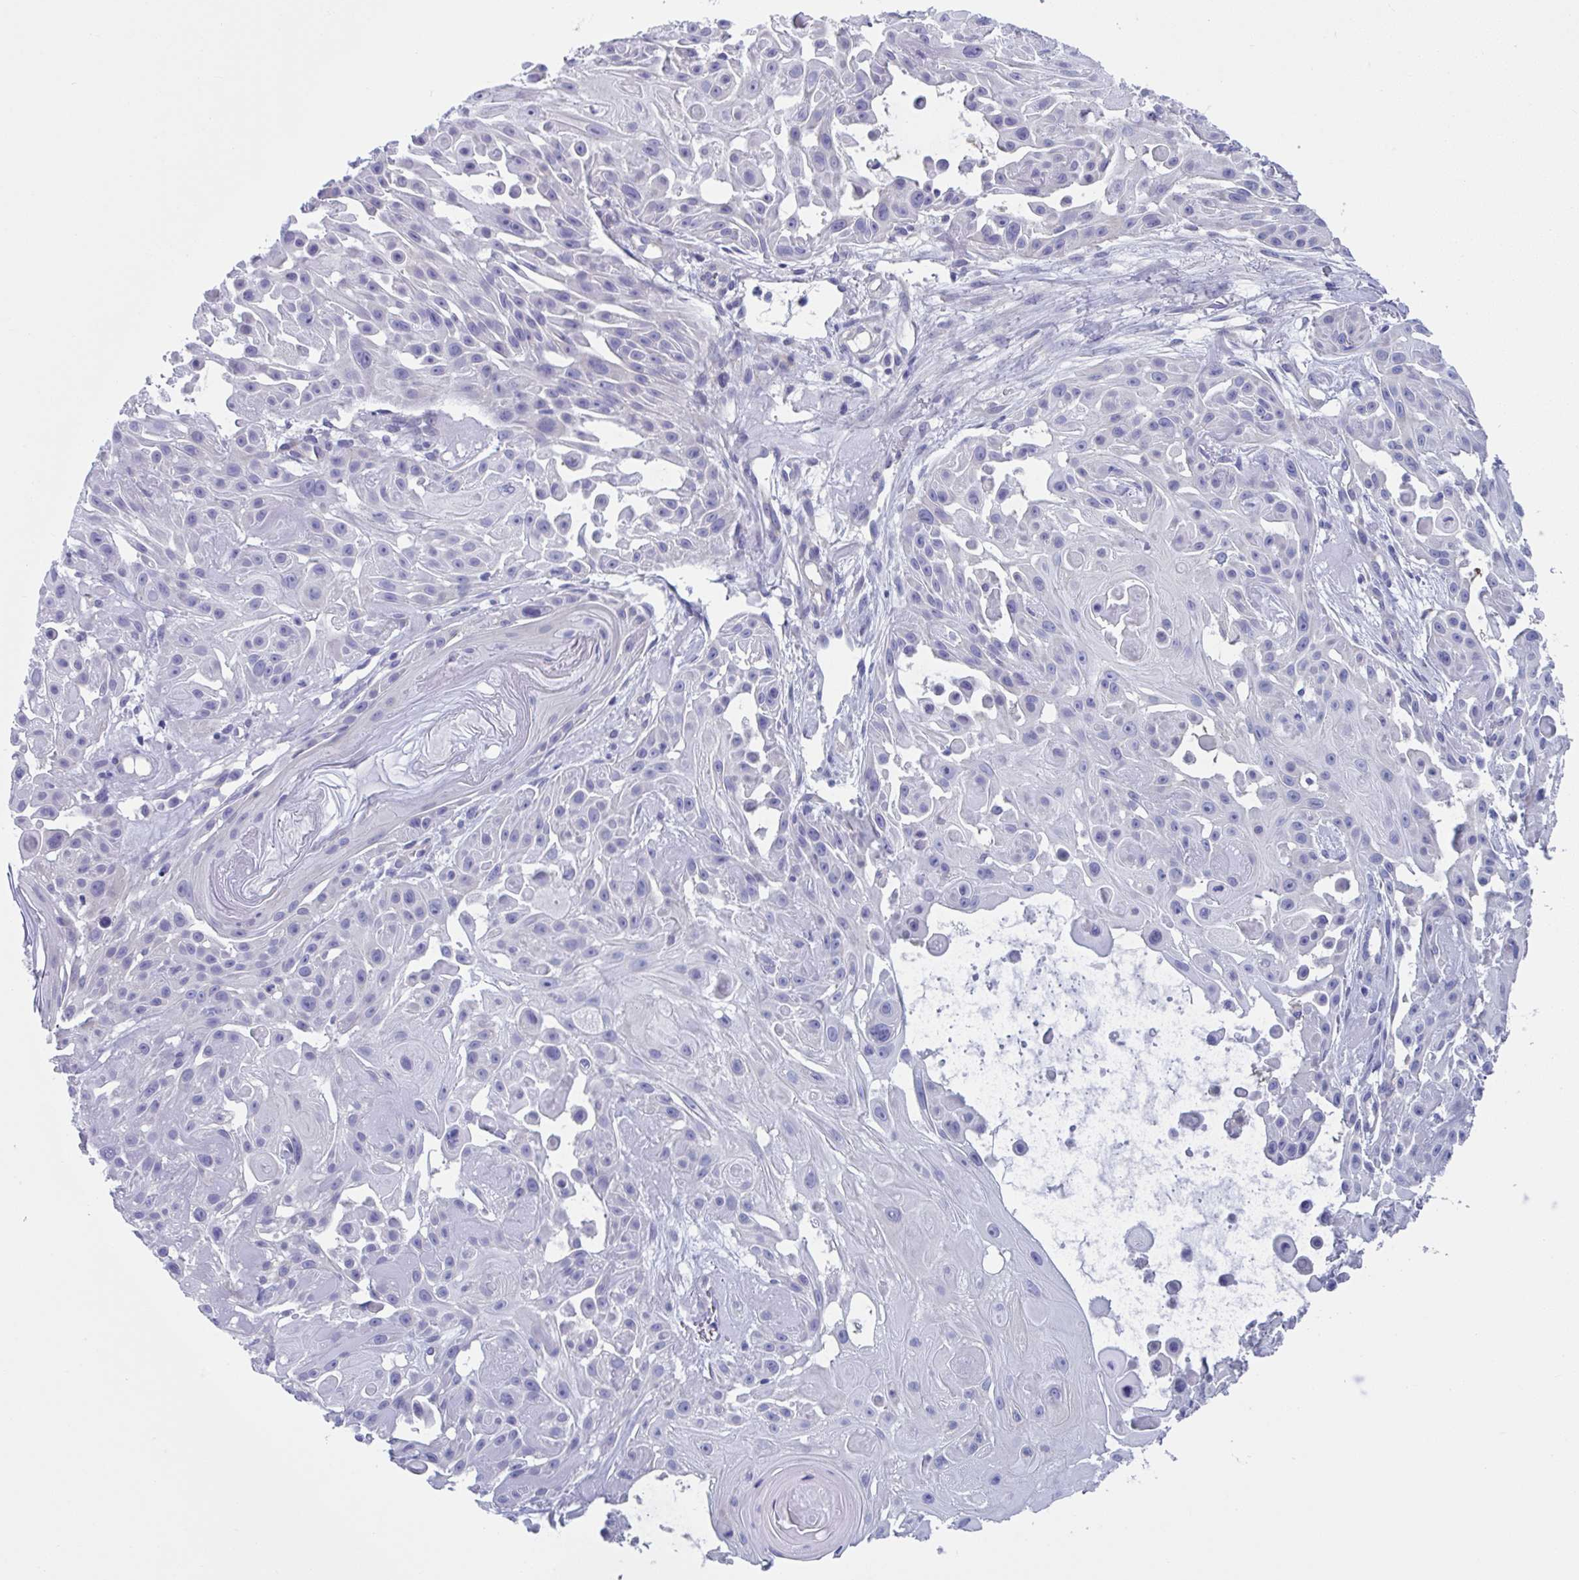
{"staining": {"intensity": "negative", "quantity": "none", "location": "none"}, "tissue": "skin cancer", "cell_type": "Tumor cells", "image_type": "cancer", "snomed": [{"axis": "morphology", "description": "Squamous cell carcinoma, NOS"}, {"axis": "topography", "description": "Skin"}], "caption": "Immunohistochemistry (IHC) image of neoplastic tissue: skin squamous cell carcinoma stained with DAB (3,3'-diaminobenzidine) displays no significant protein staining in tumor cells.", "gene": "LPIN3", "patient": {"sex": "male", "age": 91}}